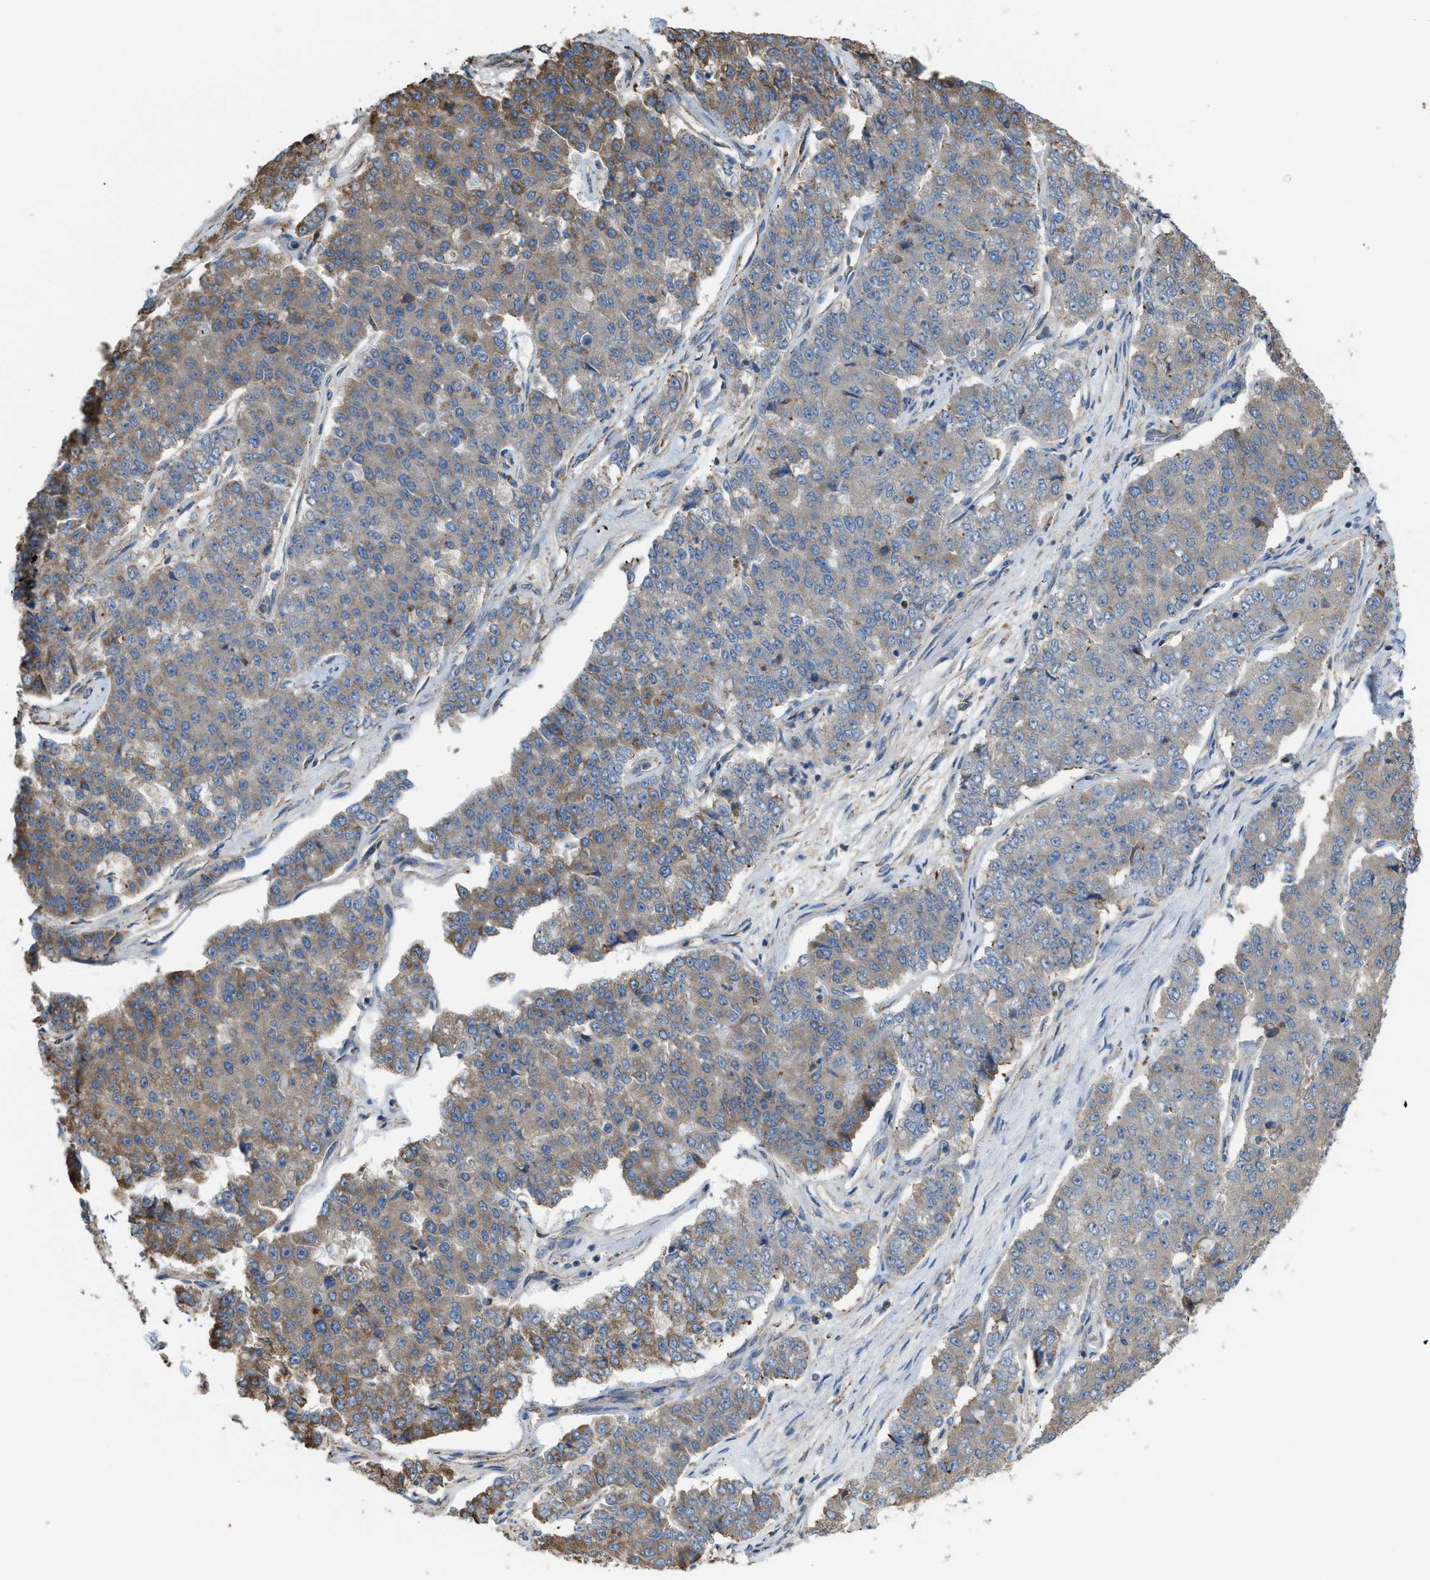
{"staining": {"intensity": "moderate", "quantity": "<25%", "location": "cytoplasmic/membranous"}, "tissue": "pancreatic cancer", "cell_type": "Tumor cells", "image_type": "cancer", "snomed": [{"axis": "morphology", "description": "Adenocarcinoma, NOS"}, {"axis": "topography", "description": "Pancreas"}], "caption": "Immunohistochemical staining of human pancreatic cancer (adenocarcinoma) displays moderate cytoplasmic/membranous protein expression in about <25% of tumor cells. The staining is performed using DAB (3,3'-diaminobenzidine) brown chromogen to label protein expression. The nuclei are counter-stained blue using hematoxylin.", "gene": "PLAA", "patient": {"sex": "male", "age": 50}}